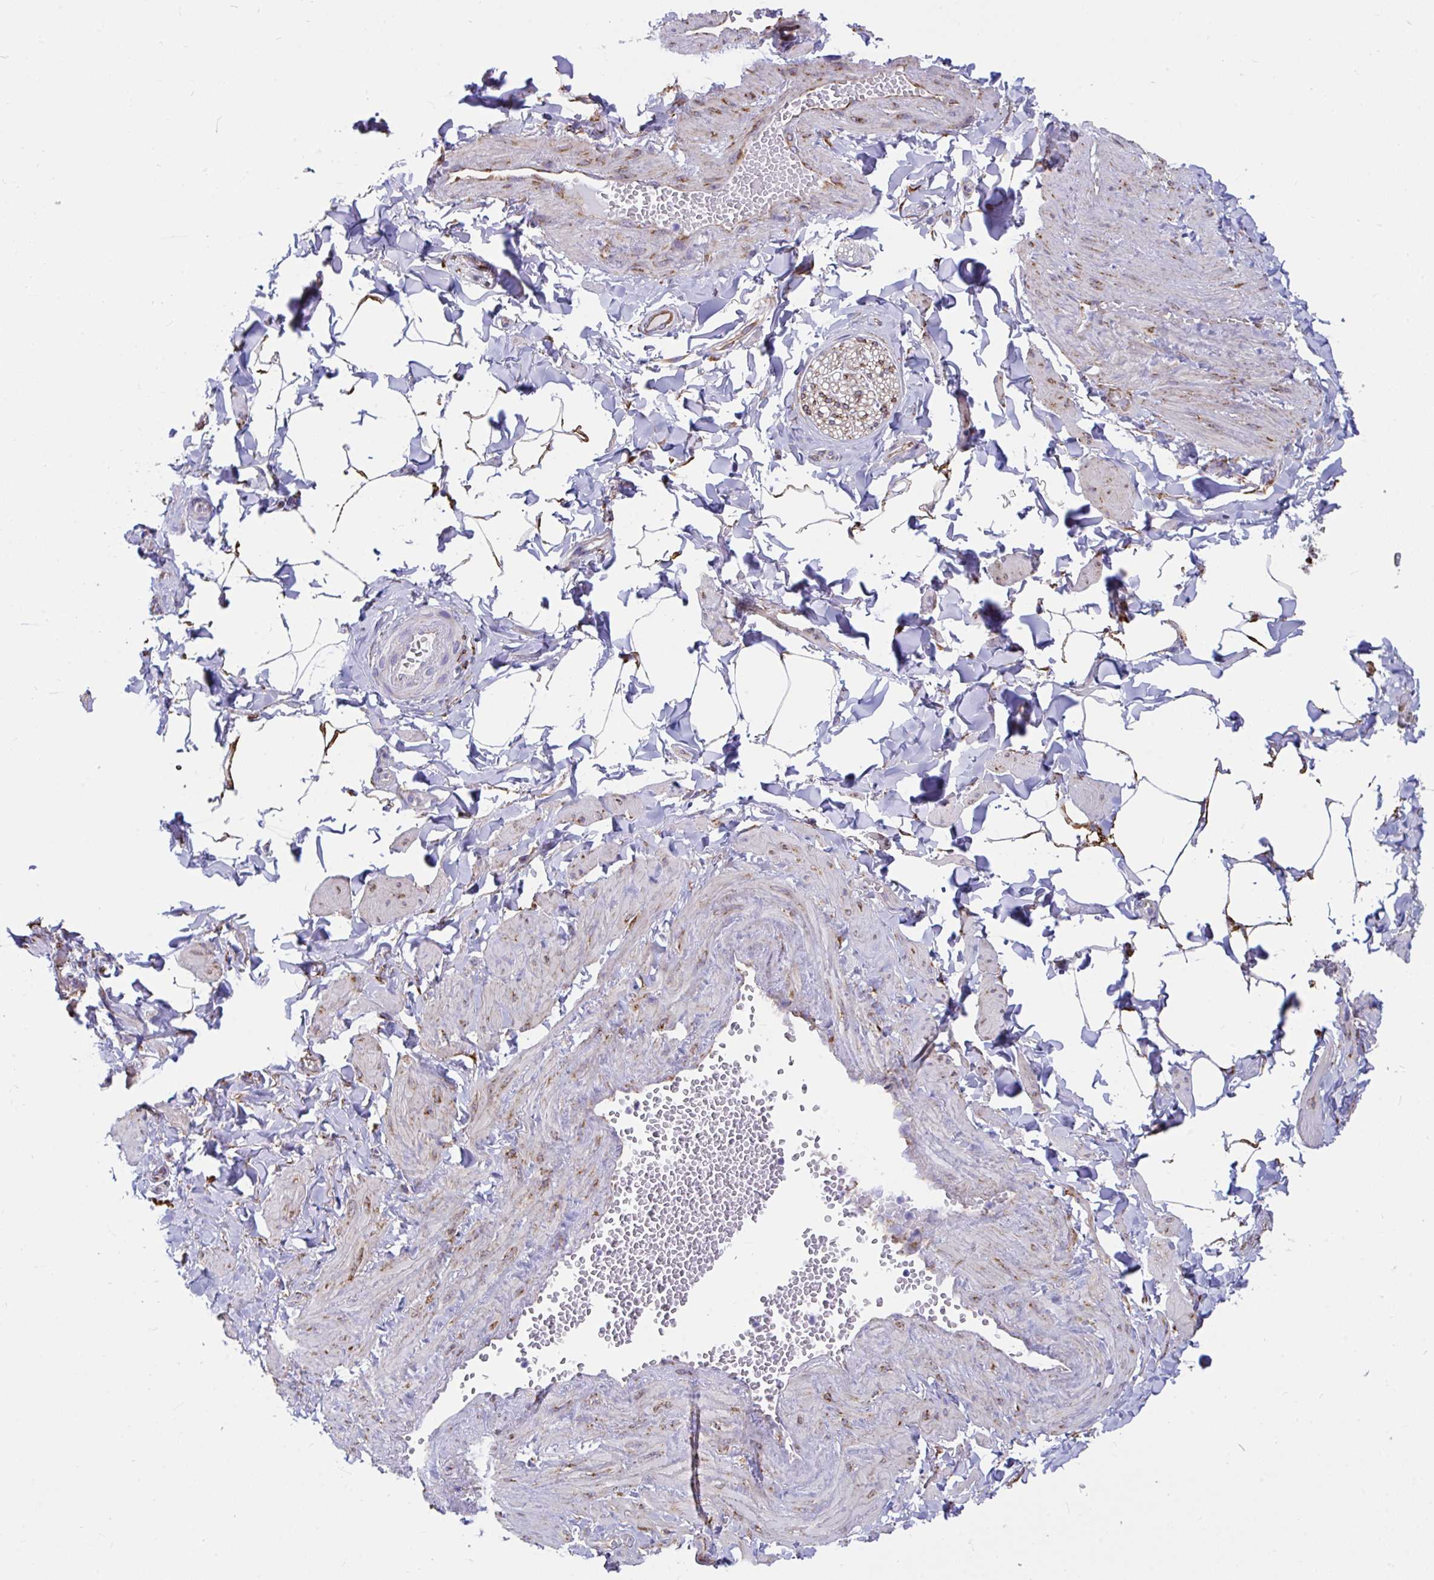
{"staining": {"intensity": "strong", "quantity": "25%-75%", "location": "cytoplasmic/membranous"}, "tissue": "adipose tissue", "cell_type": "Adipocytes", "image_type": "normal", "snomed": [{"axis": "morphology", "description": "Normal tissue, NOS"}, {"axis": "topography", "description": "Epididymis"}, {"axis": "topography", "description": "Peripheral nerve tissue"}], "caption": "Protein positivity by immunohistochemistry shows strong cytoplasmic/membranous expression in approximately 25%-75% of adipocytes in unremarkable adipose tissue. The staining is performed using DAB brown chromogen to label protein expression. The nuclei are counter-stained blue using hematoxylin.", "gene": "ASPH", "patient": {"sex": "male", "age": 32}}